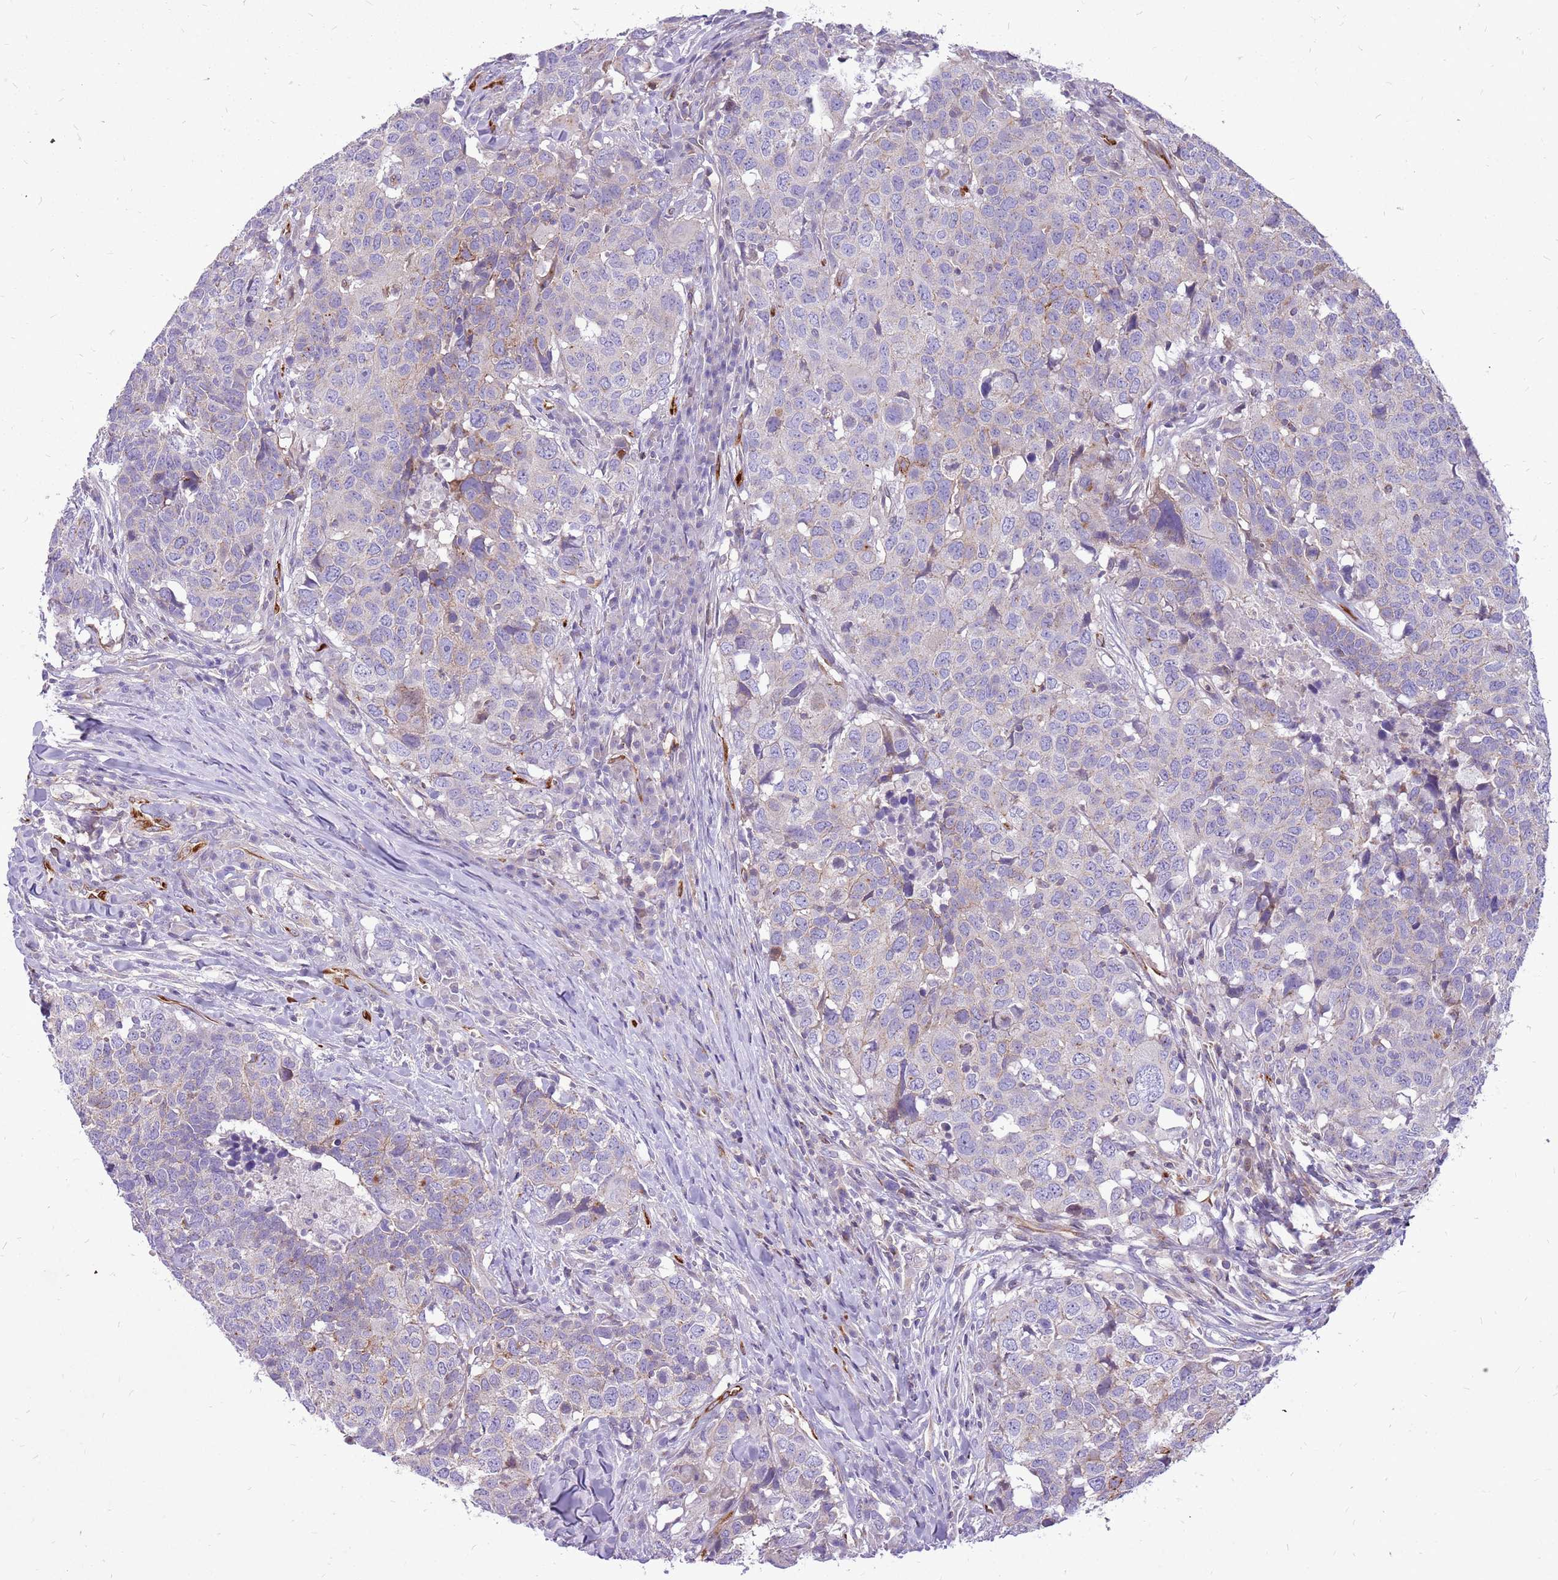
{"staining": {"intensity": "negative", "quantity": "none", "location": "none"}, "tissue": "head and neck cancer", "cell_type": "Tumor cells", "image_type": "cancer", "snomed": [{"axis": "morphology", "description": "Normal tissue, NOS"}, {"axis": "morphology", "description": "Squamous cell carcinoma, NOS"}, {"axis": "topography", "description": "Skeletal muscle"}, {"axis": "topography", "description": "Vascular tissue"}, {"axis": "topography", "description": "Peripheral nerve tissue"}, {"axis": "topography", "description": "Head-Neck"}], "caption": "Head and neck squamous cell carcinoma was stained to show a protein in brown. There is no significant positivity in tumor cells.", "gene": "WDR90", "patient": {"sex": "male", "age": 66}}